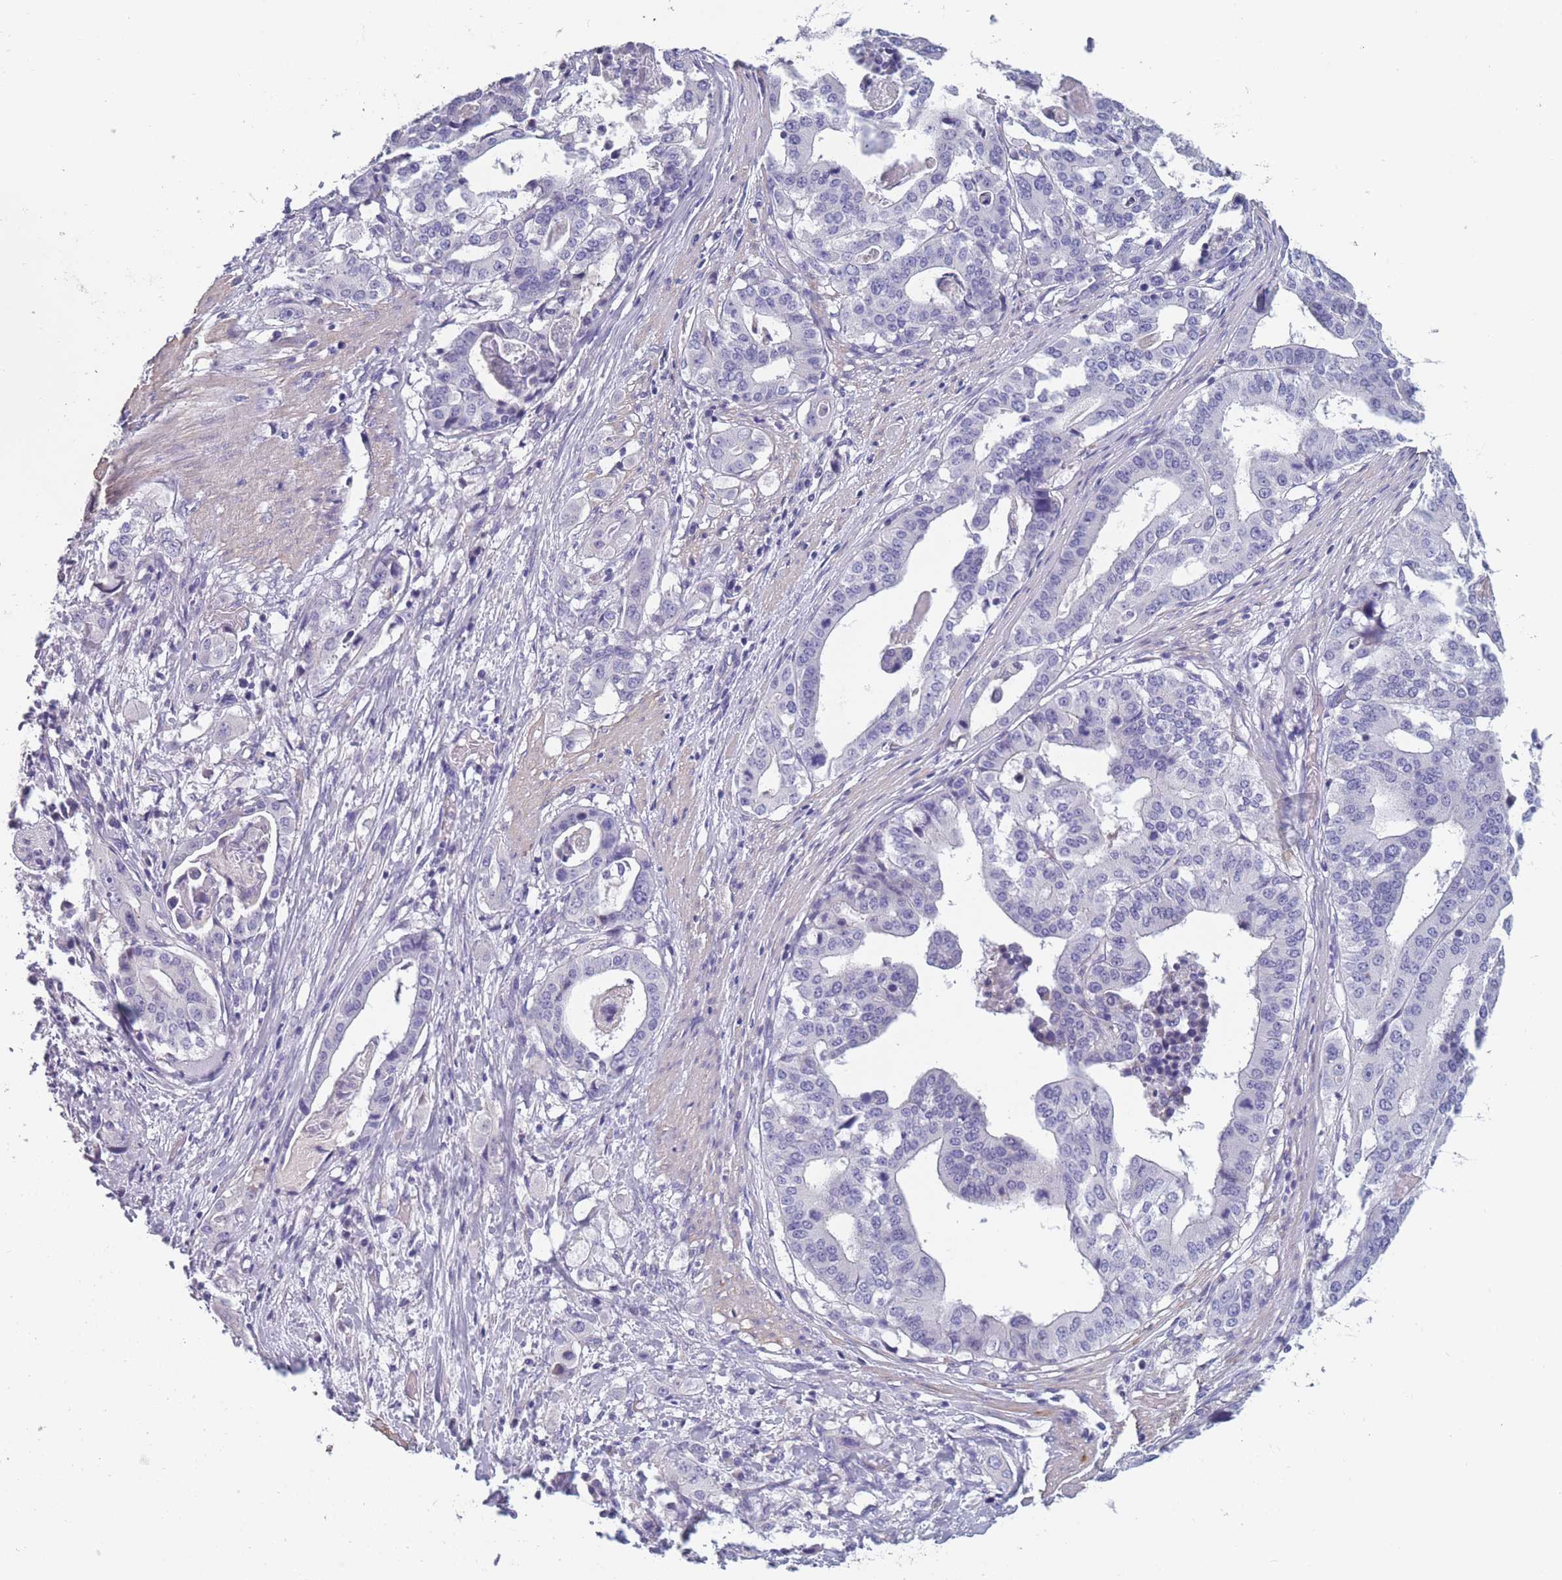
{"staining": {"intensity": "negative", "quantity": "none", "location": "none"}, "tissue": "stomach cancer", "cell_type": "Tumor cells", "image_type": "cancer", "snomed": [{"axis": "morphology", "description": "Adenocarcinoma, NOS"}, {"axis": "topography", "description": "Stomach"}], "caption": "An IHC image of stomach cancer is shown. There is no staining in tumor cells of stomach cancer.", "gene": "OR4C5", "patient": {"sex": "male", "age": 48}}